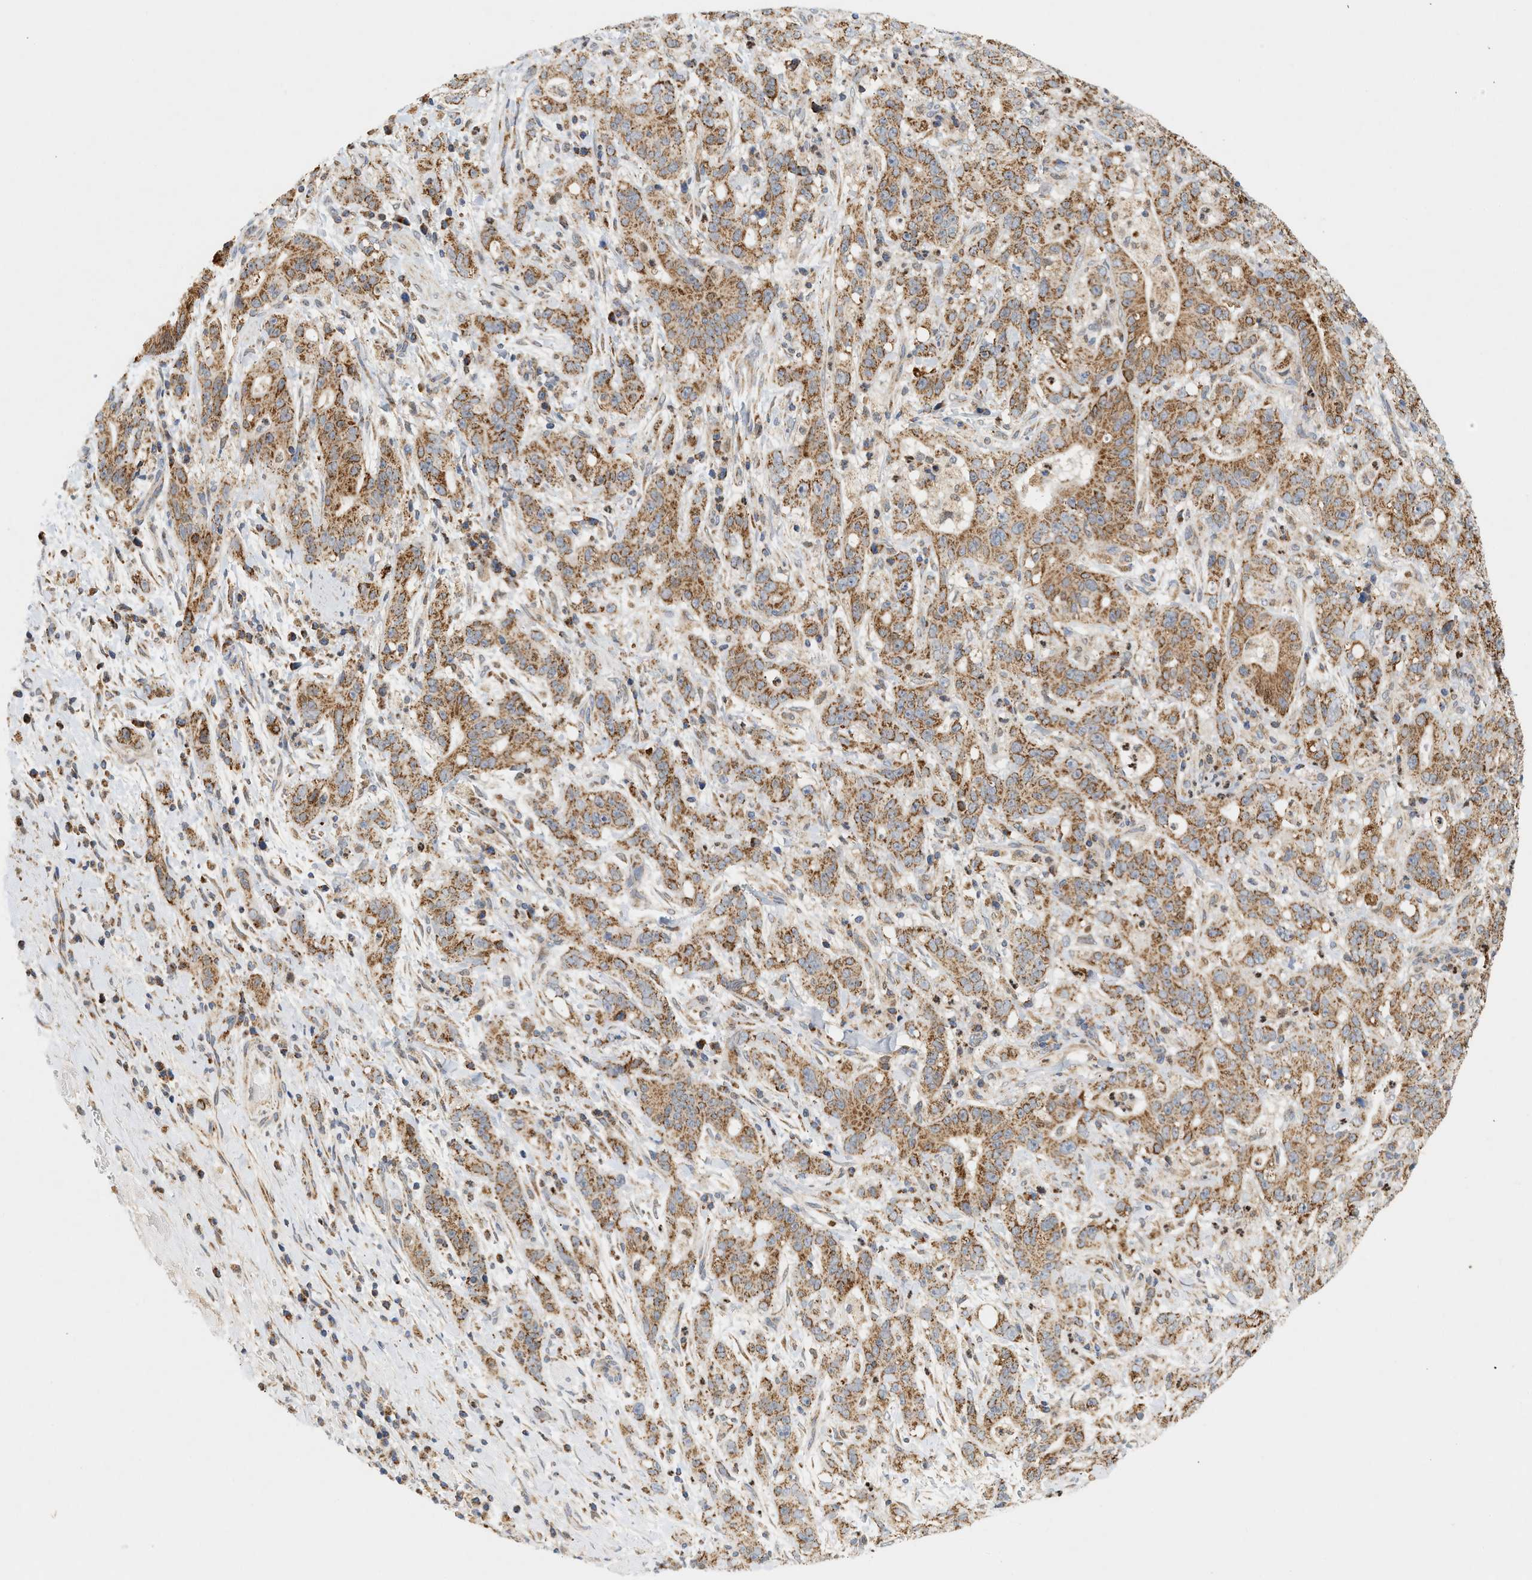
{"staining": {"intensity": "moderate", "quantity": ">75%", "location": "cytoplasmic/membranous"}, "tissue": "liver cancer", "cell_type": "Tumor cells", "image_type": "cancer", "snomed": [{"axis": "morphology", "description": "Cholangiocarcinoma"}, {"axis": "topography", "description": "Liver"}], "caption": "High-magnification brightfield microscopy of cholangiocarcinoma (liver) stained with DAB (3,3'-diaminobenzidine) (brown) and counterstained with hematoxylin (blue). tumor cells exhibit moderate cytoplasmic/membranous expression is seen in about>75% of cells.", "gene": "MCU", "patient": {"sex": "female", "age": 38}}